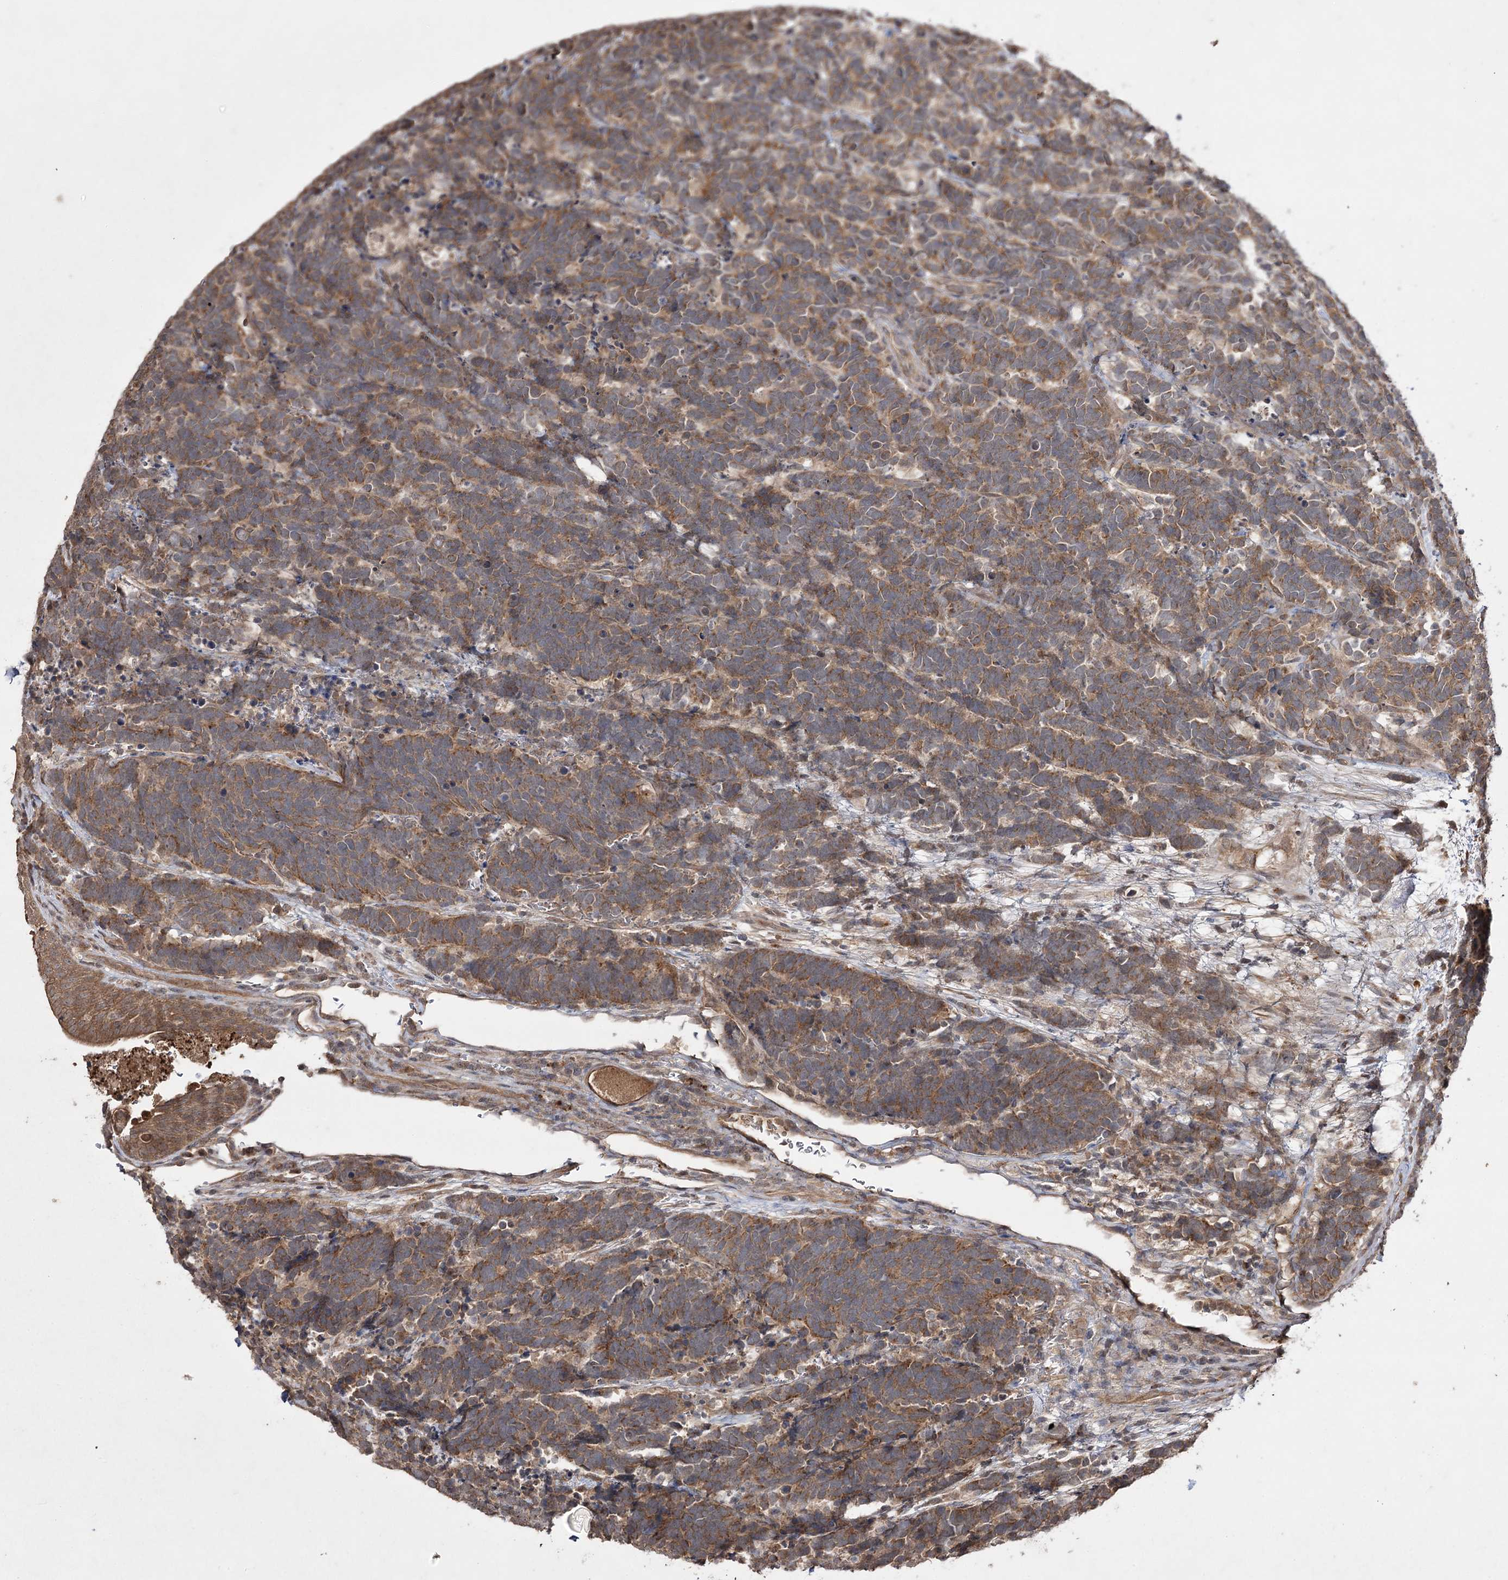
{"staining": {"intensity": "moderate", "quantity": ">75%", "location": "cytoplasmic/membranous"}, "tissue": "carcinoid", "cell_type": "Tumor cells", "image_type": "cancer", "snomed": [{"axis": "morphology", "description": "Carcinoma, NOS"}, {"axis": "morphology", "description": "Carcinoid, malignant, NOS"}, {"axis": "topography", "description": "Urinary bladder"}], "caption": "Immunohistochemistry (IHC) histopathology image of neoplastic tissue: human carcinoid stained using IHC displays medium levels of moderate protein expression localized specifically in the cytoplasmic/membranous of tumor cells, appearing as a cytoplasmic/membranous brown color.", "gene": "FANCL", "patient": {"sex": "male", "age": 57}}